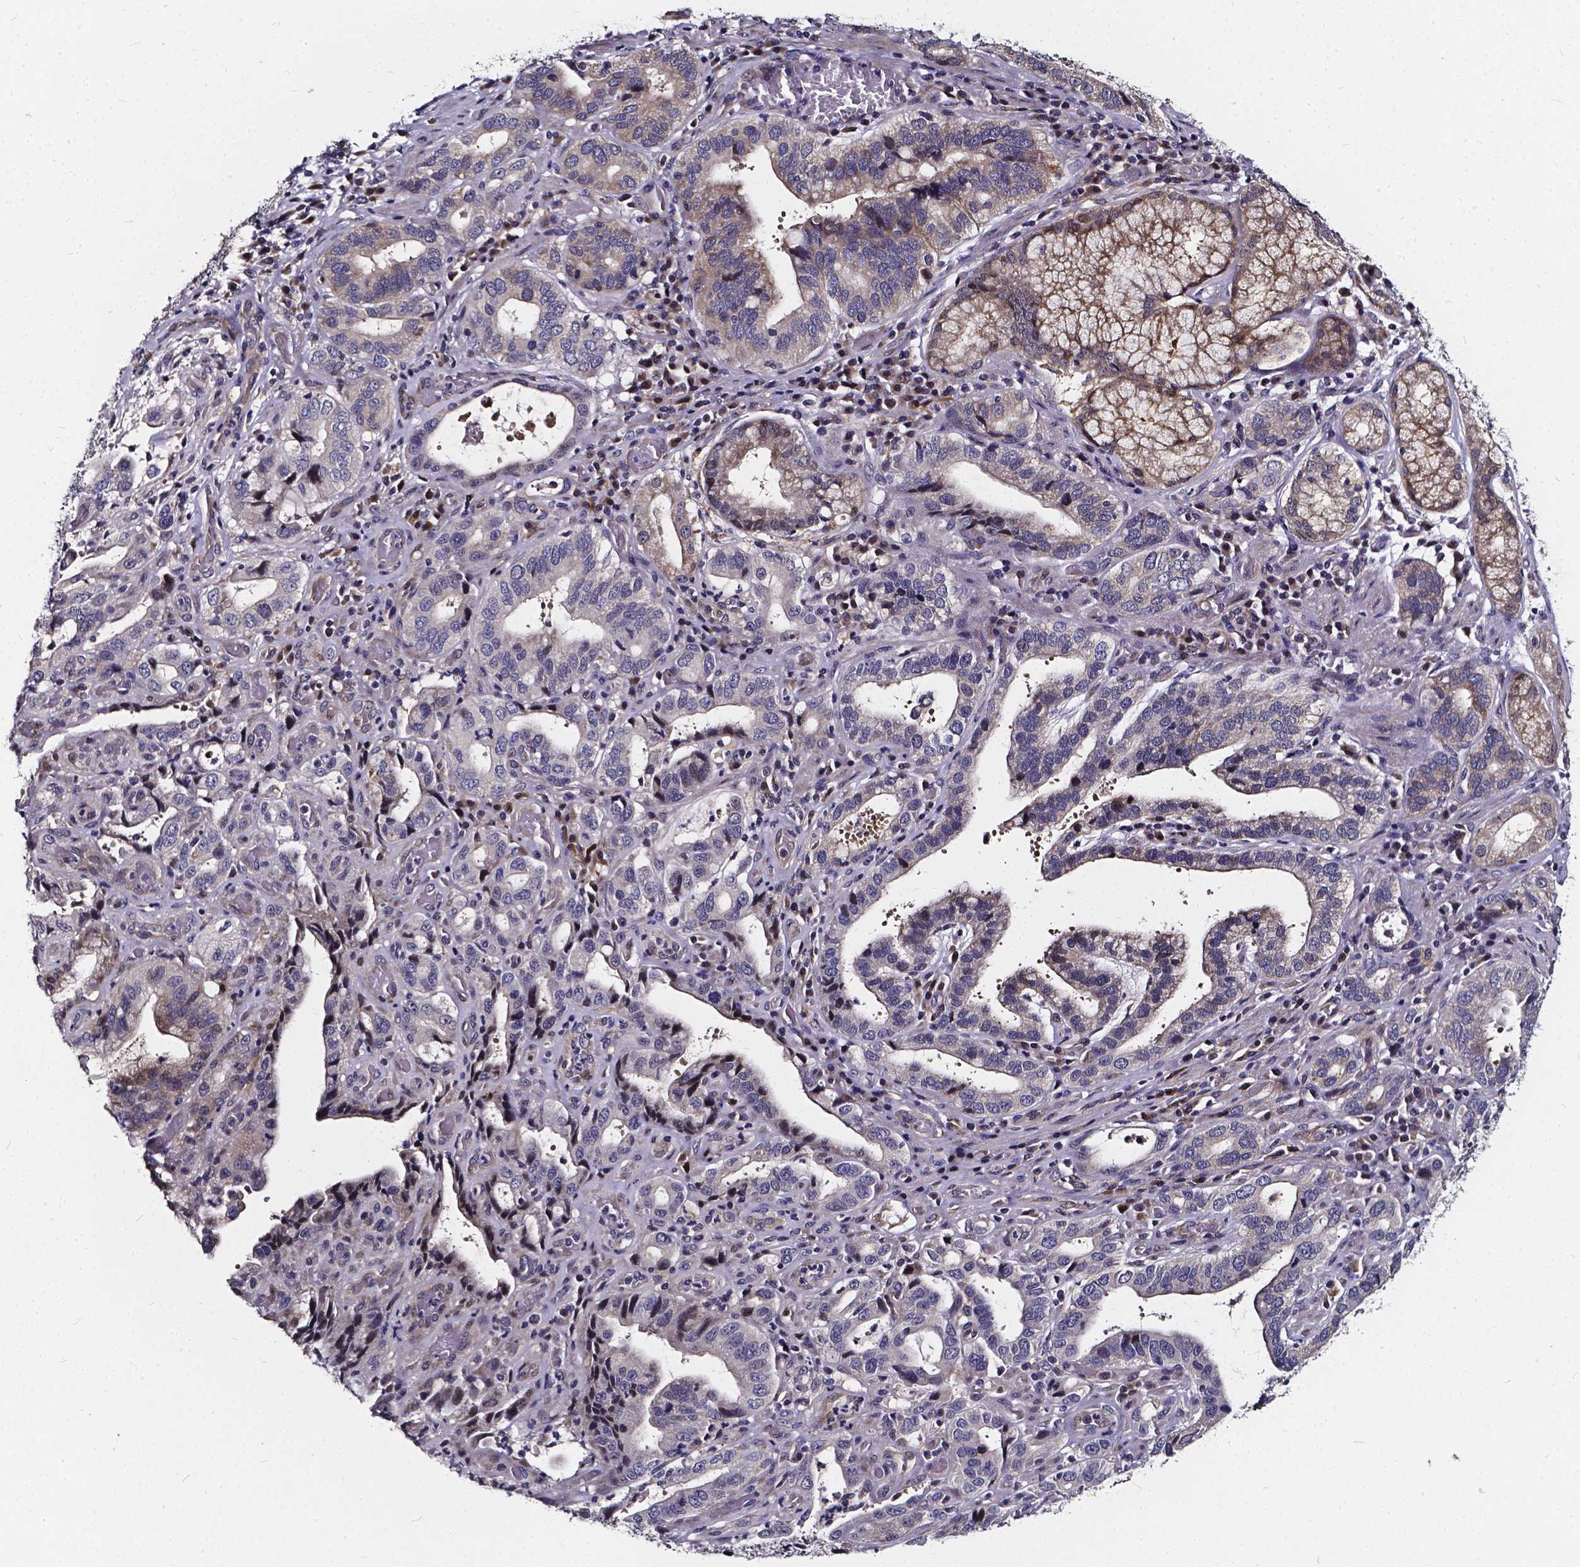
{"staining": {"intensity": "weak", "quantity": "<25%", "location": "cytoplasmic/membranous"}, "tissue": "stomach cancer", "cell_type": "Tumor cells", "image_type": "cancer", "snomed": [{"axis": "morphology", "description": "Adenocarcinoma, NOS"}, {"axis": "topography", "description": "Stomach, lower"}], "caption": "The image displays no significant staining in tumor cells of stomach cancer (adenocarcinoma).", "gene": "SOWAHA", "patient": {"sex": "female", "age": 76}}